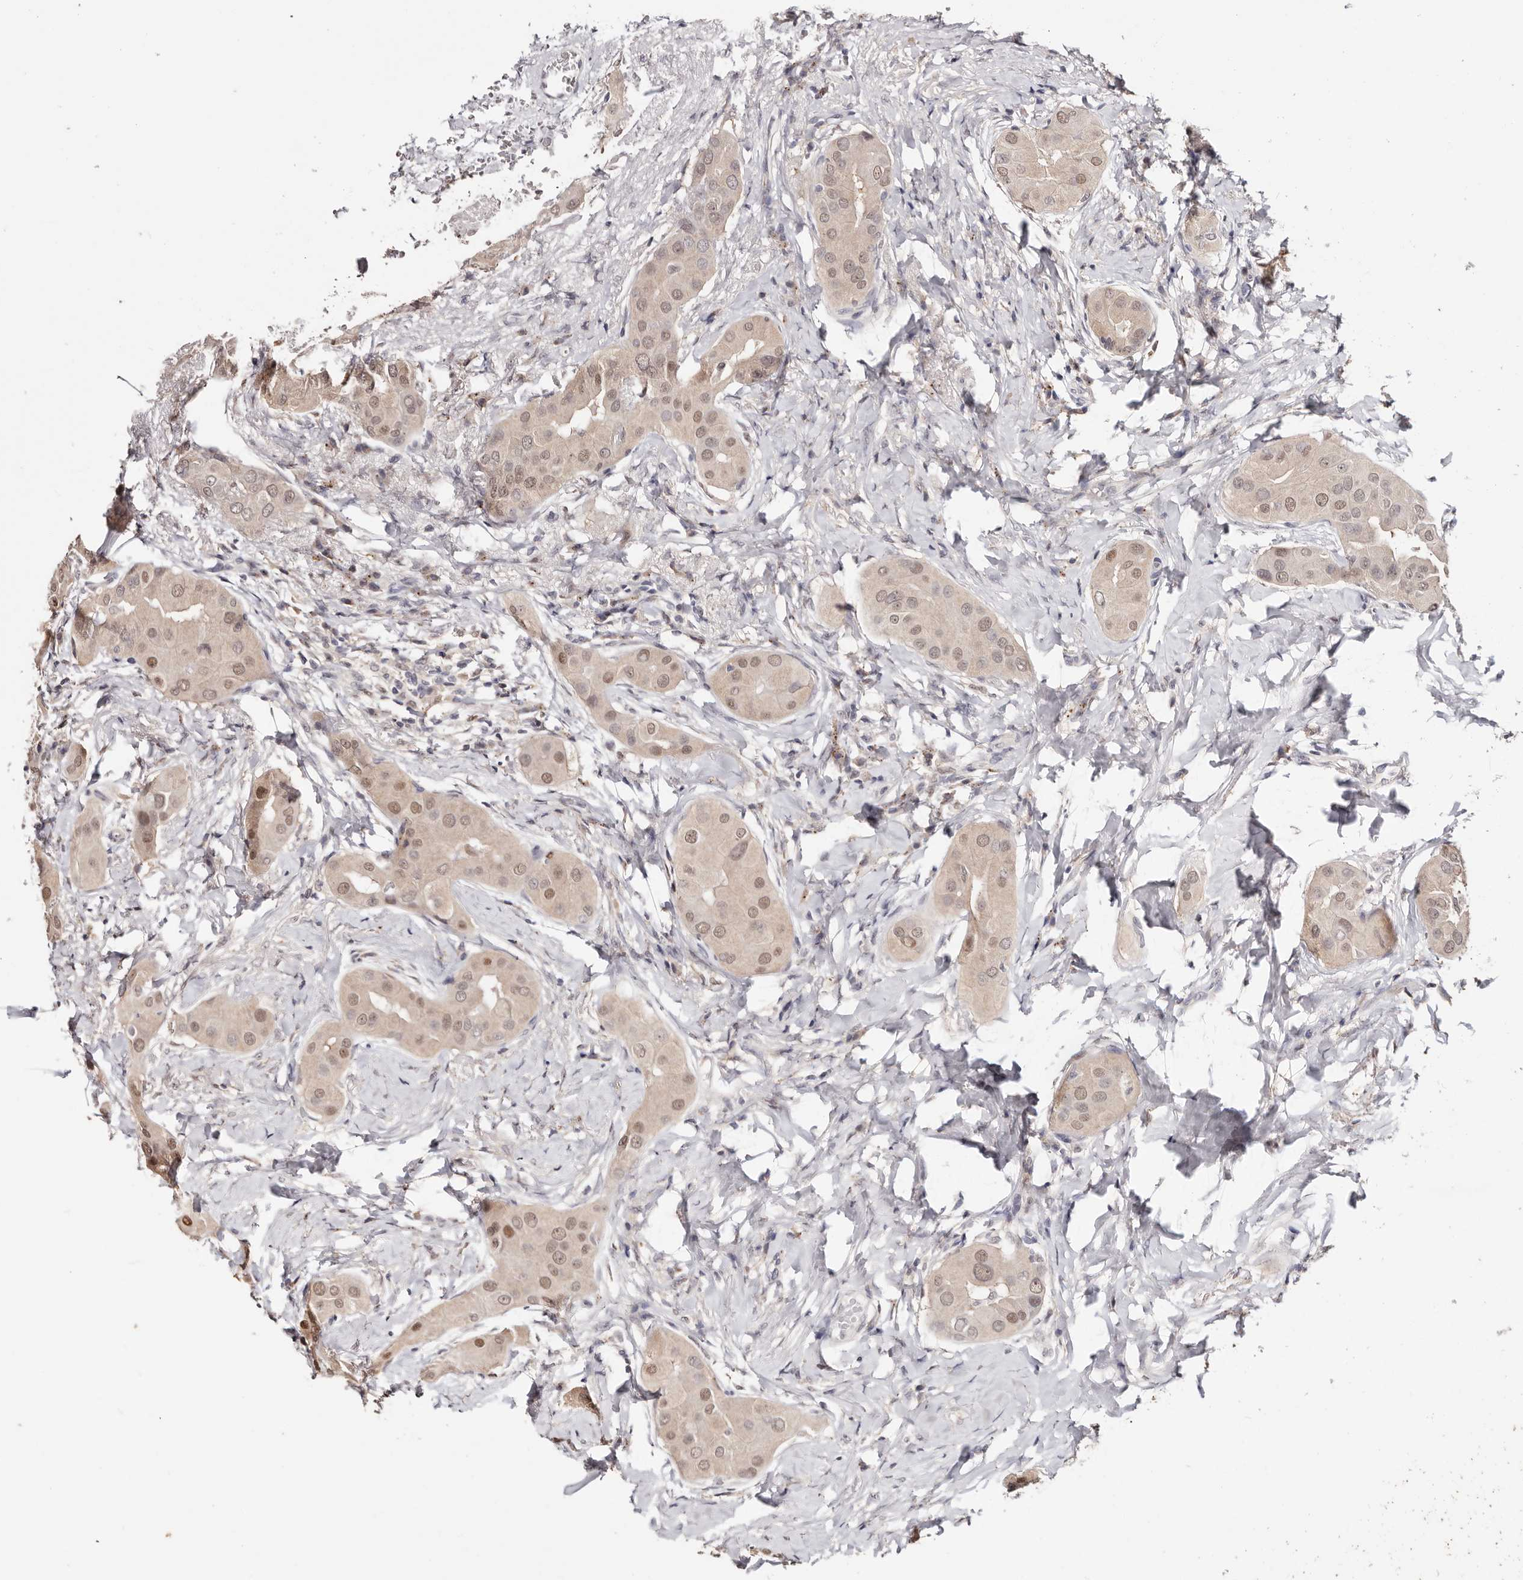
{"staining": {"intensity": "weak", "quantity": ">75%", "location": "cytoplasmic/membranous,nuclear"}, "tissue": "thyroid cancer", "cell_type": "Tumor cells", "image_type": "cancer", "snomed": [{"axis": "morphology", "description": "Papillary adenocarcinoma, NOS"}, {"axis": "topography", "description": "Thyroid gland"}], "caption": "High-power microscopy captured an IHC histopathology image of thyroid cancer (papillary adenocarcinoma), revealing weak cytoplasmic/membranous and nuclear staining in approximately >75% of tumor cells.", "gene": "TYW3", "patient": {"sex": "male", "age": 33}}